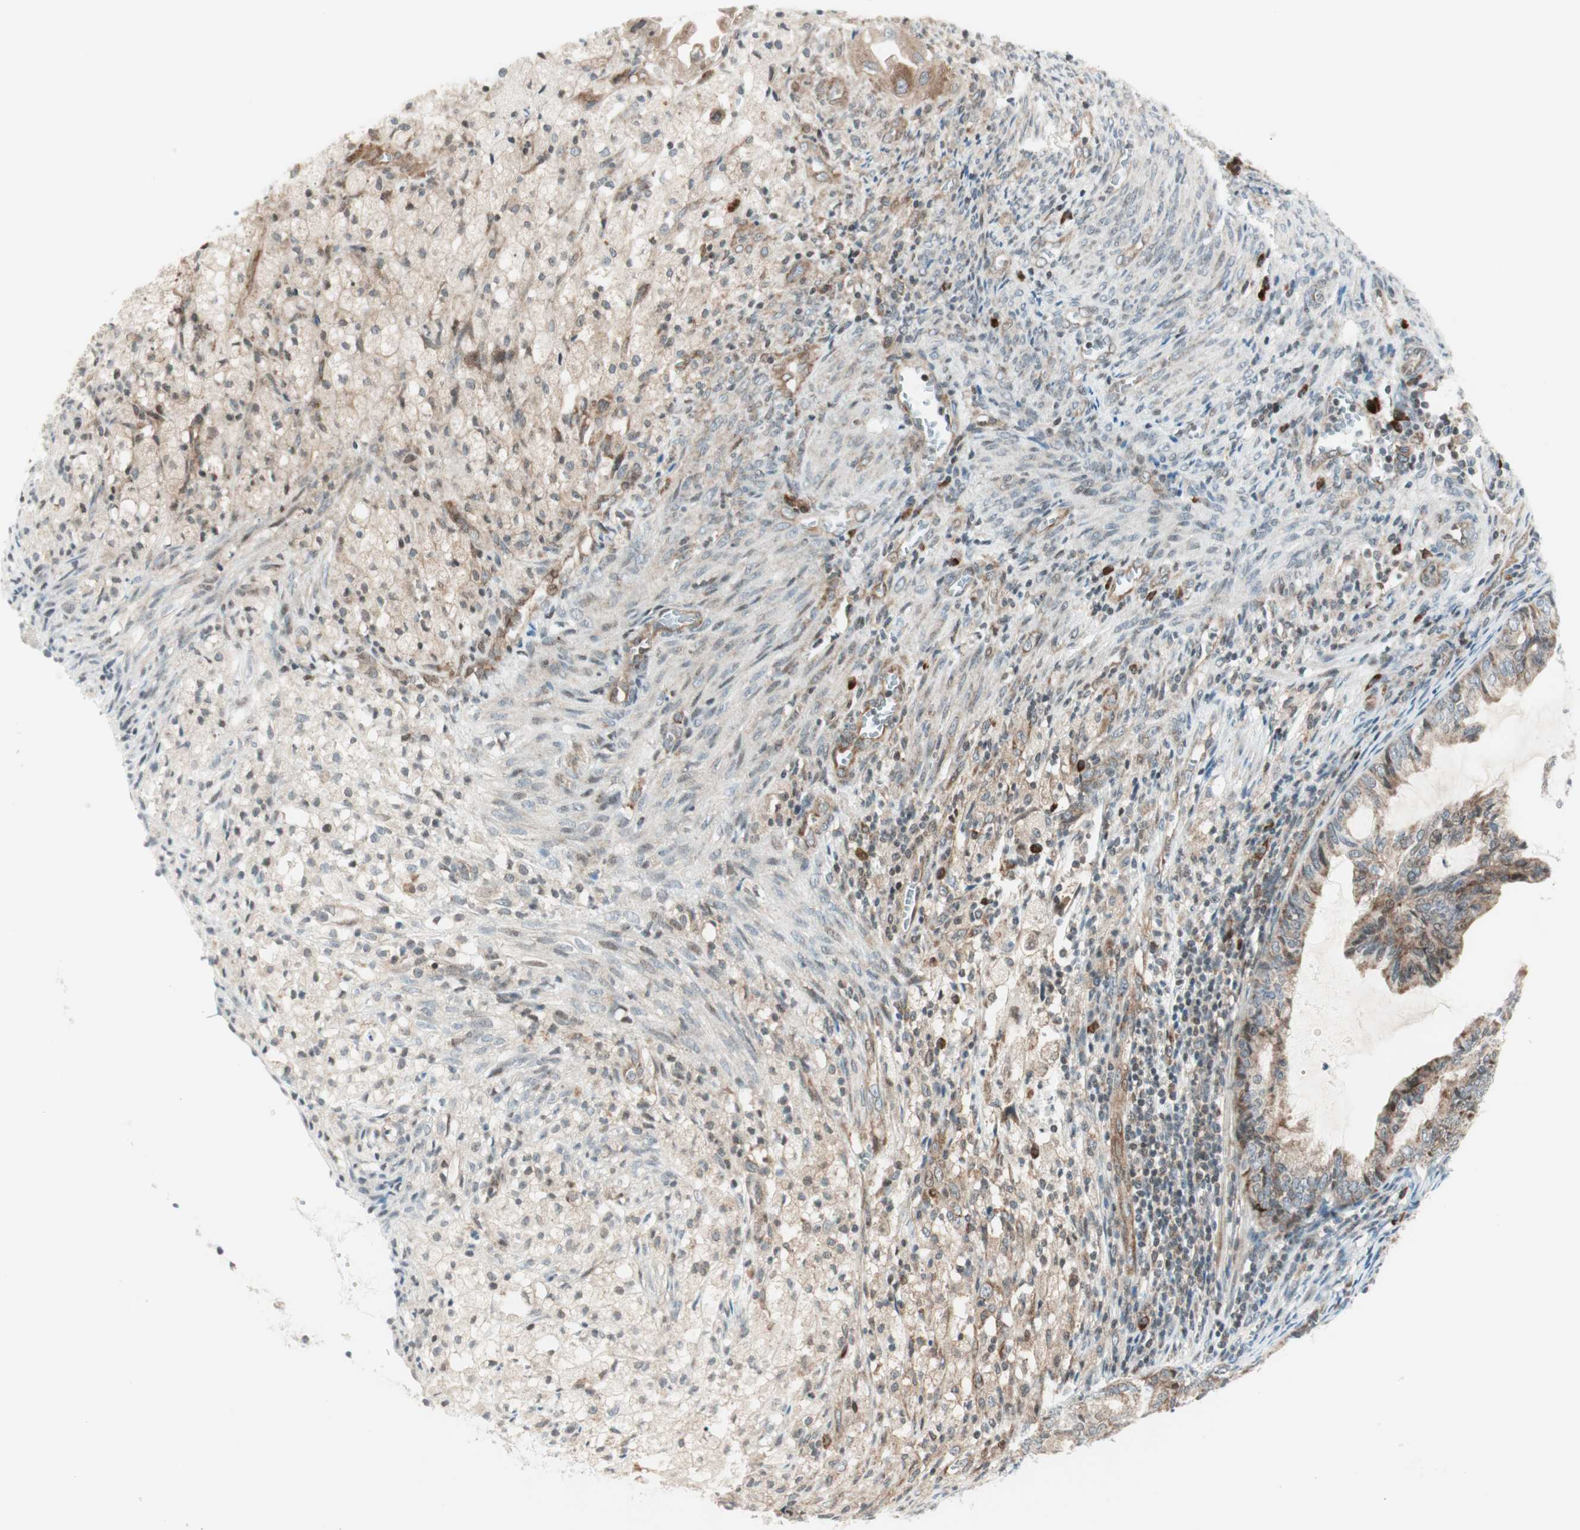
{"staining": {"intensity": "weak", "quantity": ">75%", "location": "cytoplasmic/membranous"}, "tissue": "cervical cancer", "cell_type": "Tumor cells", "image_type": "cancer", "snomed": [{"axis": "morphology", "description": "Normal tissue, NOS"}, {"axis": "morphology", "description": "Adenocarcinoma, NOS"}, {"axis": "topography", "description": "Cervix"}, {"axis": "topography", "description": "Endometrium"}], "caption": "Protein positivity by IHC reveals weak cytoplasmic/membranous staining in about >75% of tumor cells in adenocarcinoma (cervical). The protein is stained brown, and the nuclei are stained in blue (DAB IHC with brightfield microscopy, high magnification).", "gene": "TPT1", "patient": {"sex": "female", "age": 86}}